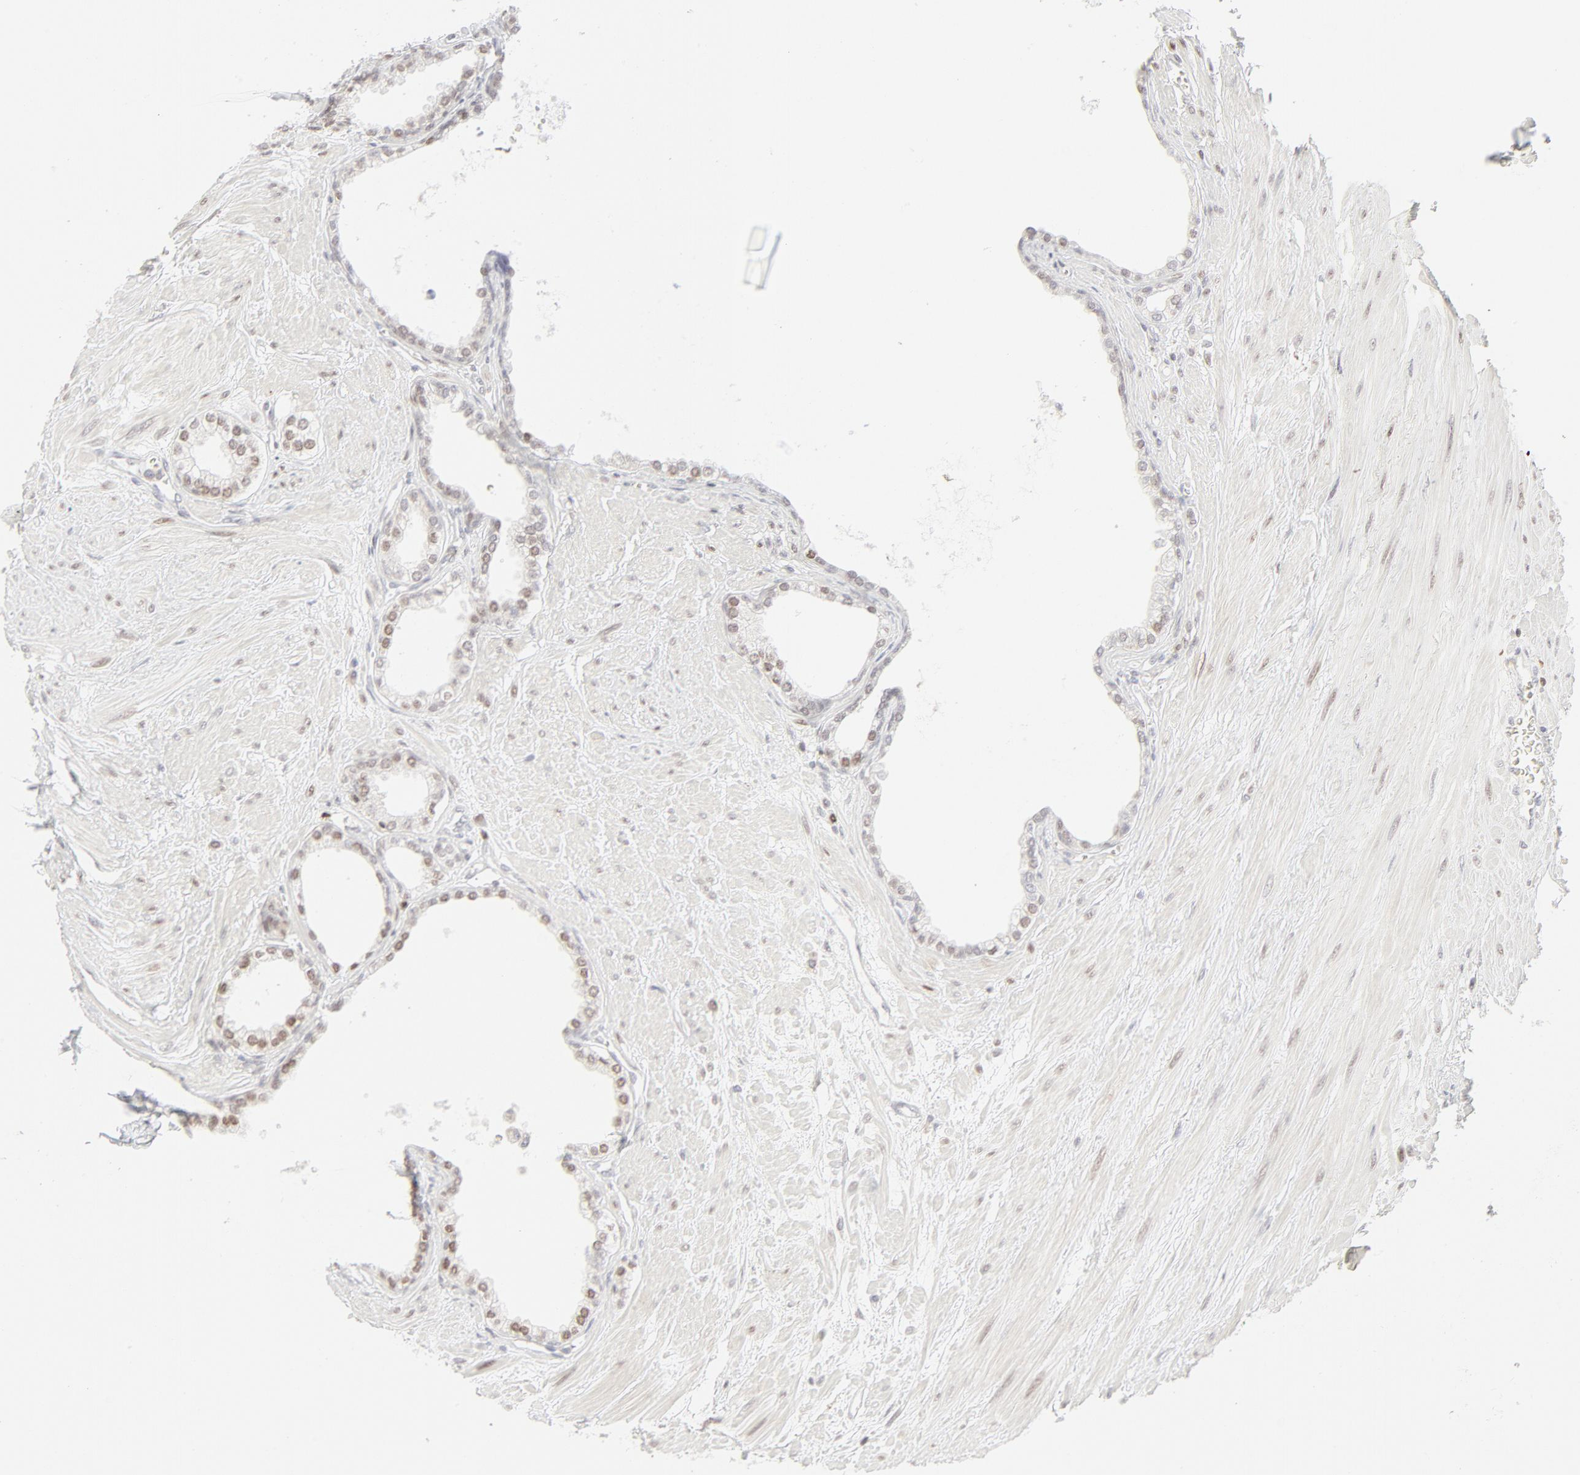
{"staining": {"intensity": "moderate", "quantity": ">75%", "location": "nuclear"}, "tissue": "prostate", "cell_type": "Glandular cells", "image_type": "normal", "snomed": [{"axis": "morphology", "description": "Normal tissue, NOS"}, {"axis": "topography", "description": "Prostate"}], "caption": "The image shows a brown stain indicating the presence of a protein in the nuclear of glandular cells in prostate. (Brightfield microscopy of DAB IHC at high magnification).", "gene": "PRKCB", "patient": {"sex": "male", "age": 64}}